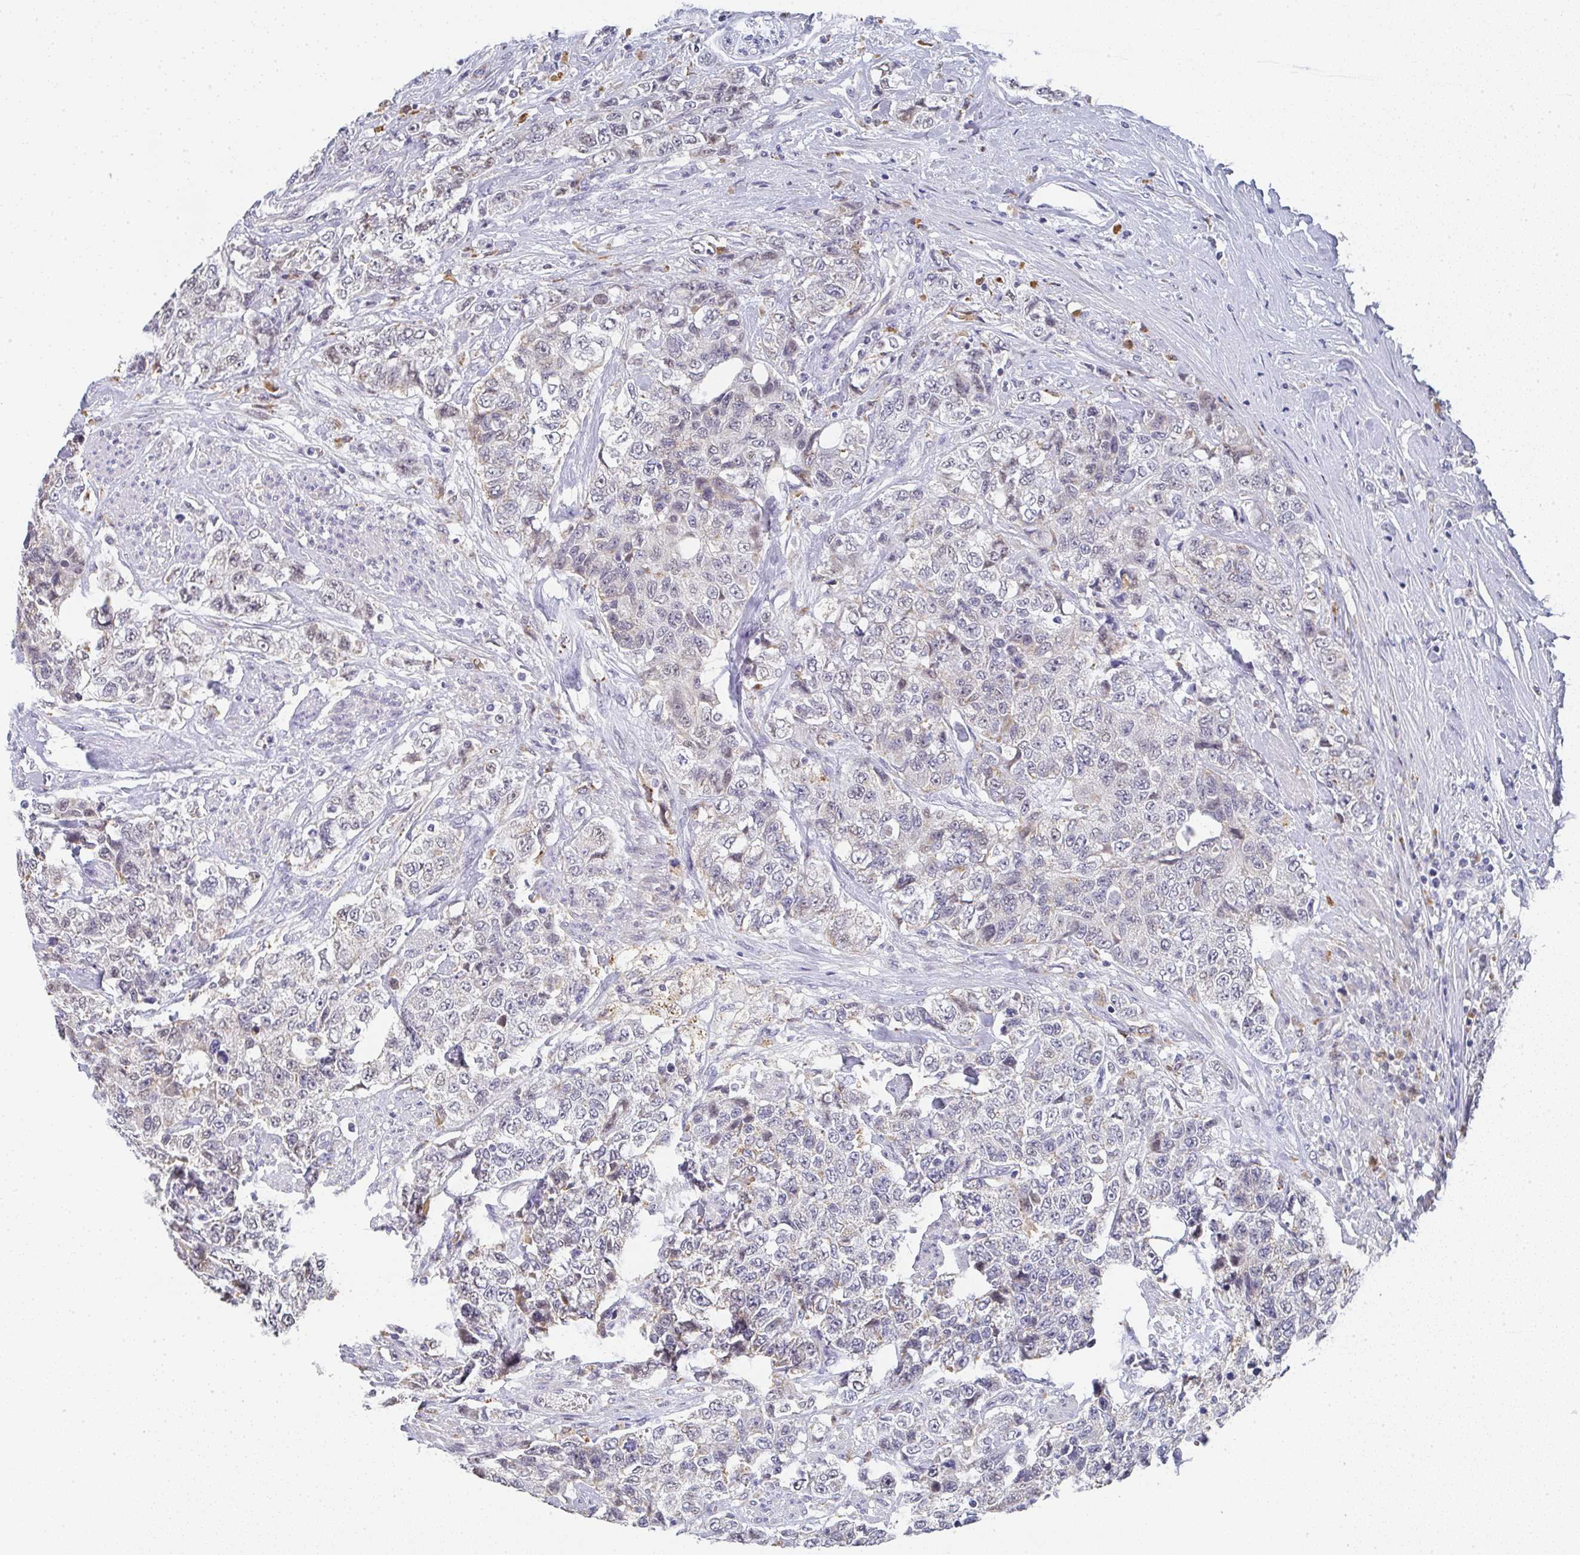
{"staining": {"intensity": "weak", "quantity": "<25%", "location": "cytoplasmic/membranous,nuclear"}, "tissue": "urothelial cancer", "cell_type": "Tumor cells", "image_type": "cancer", "snomed": [{"axis": "morphology", "description": "Urothelial carcinoma, High grade"}, {"axis": "topography", "description": "Urinary bladder"}], "caption": "A high-resolution image shows immunohistochemistry staining of urothelial cancer, which exhibits no significant positivity in tumor cells.", "gene": "NCF1", "patient": {"sex": "female", "age": 78}}